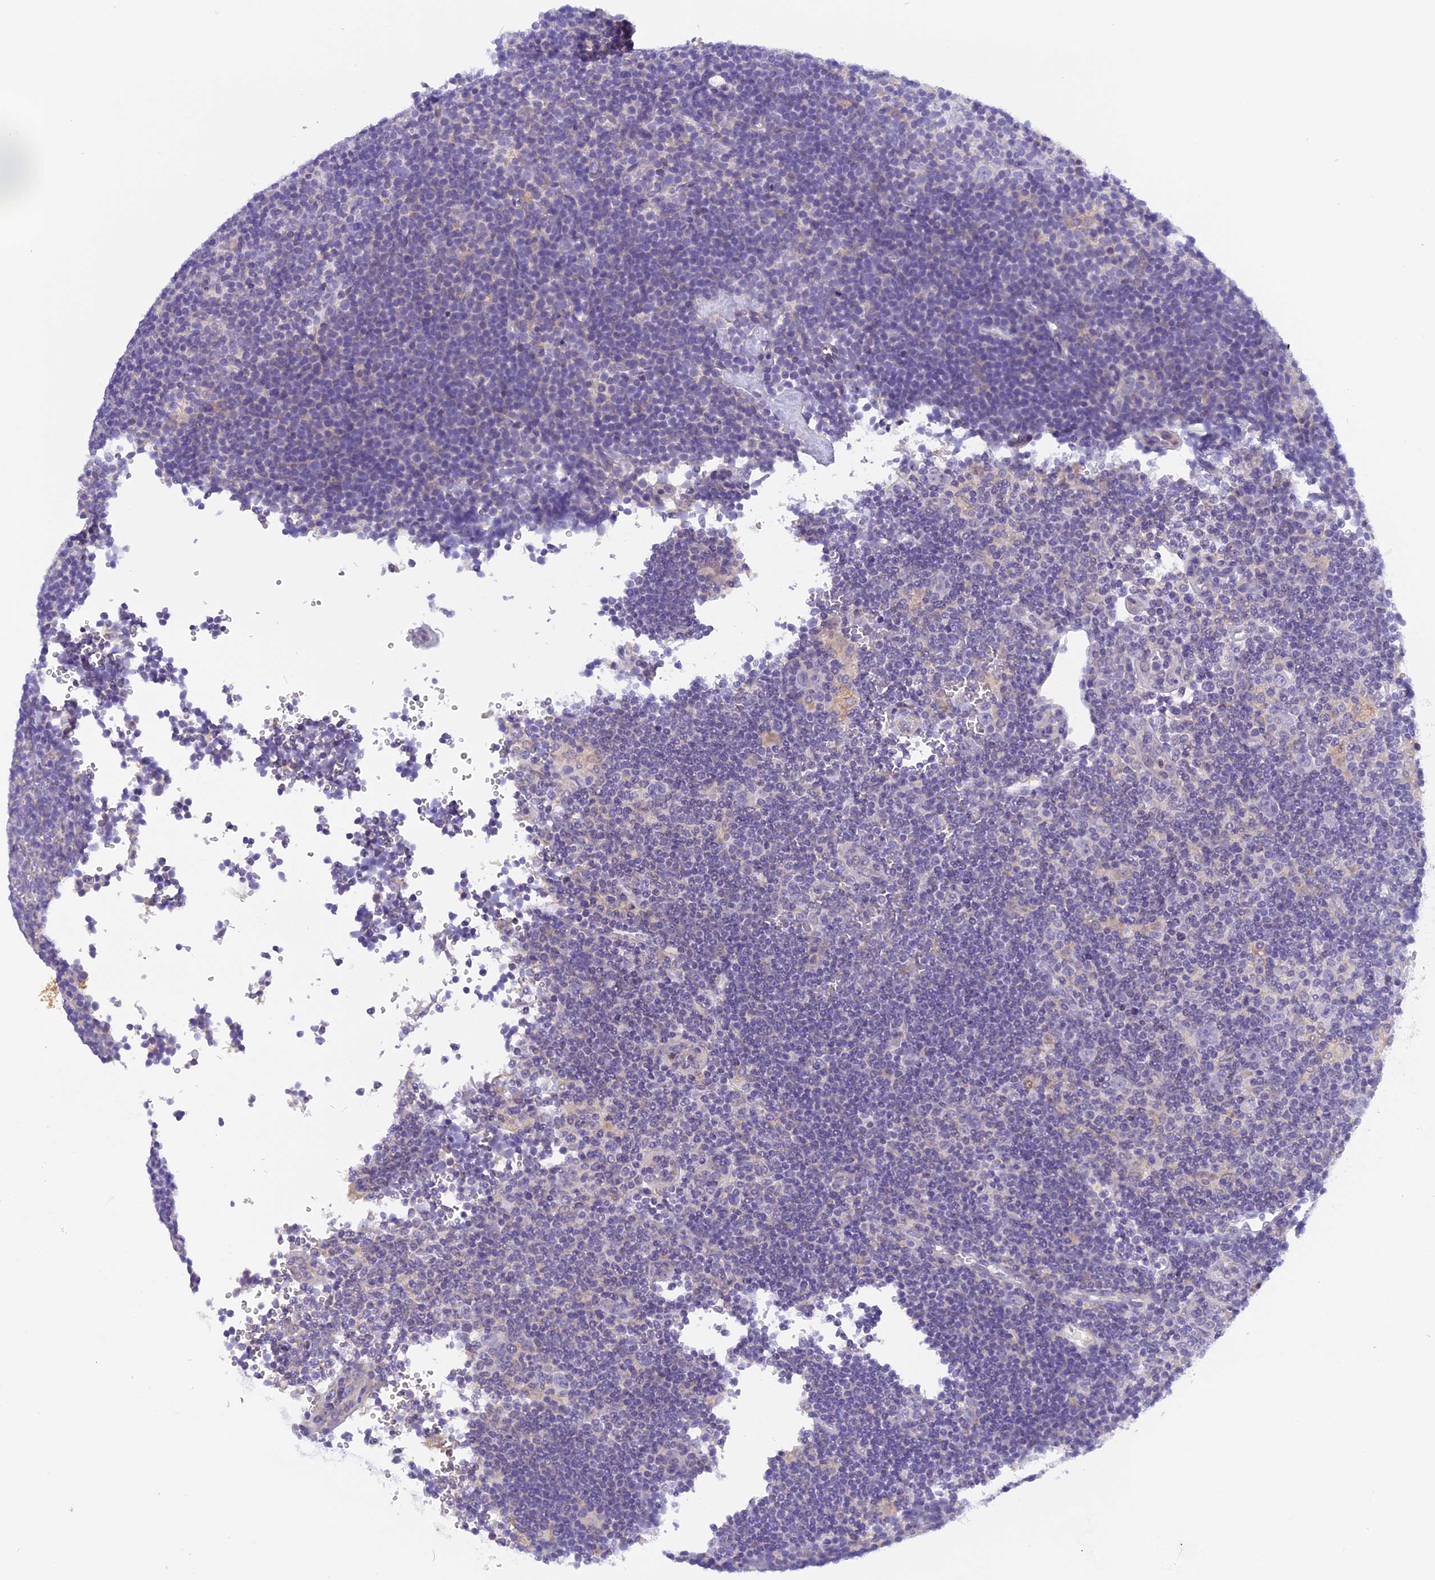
{"staining": {"intensity": "negative", "quantity": "none", "location": "none"}, "tissue": "lymphoma", "cell_type": "Tumor cells", "image_type": "cancer", "snomed": [{"axis": "morphology", "description": "Hodgkin's disease, NOS"}, {"axis": "topography", "description": "Lymph node"}], "caption": "This is a histopathology image of IHC staining of Hodgkin's disease, which shows no positivity in tumor cells.", "gene": "TRIM3", "patient": {"sex": "female", "age": 57}}